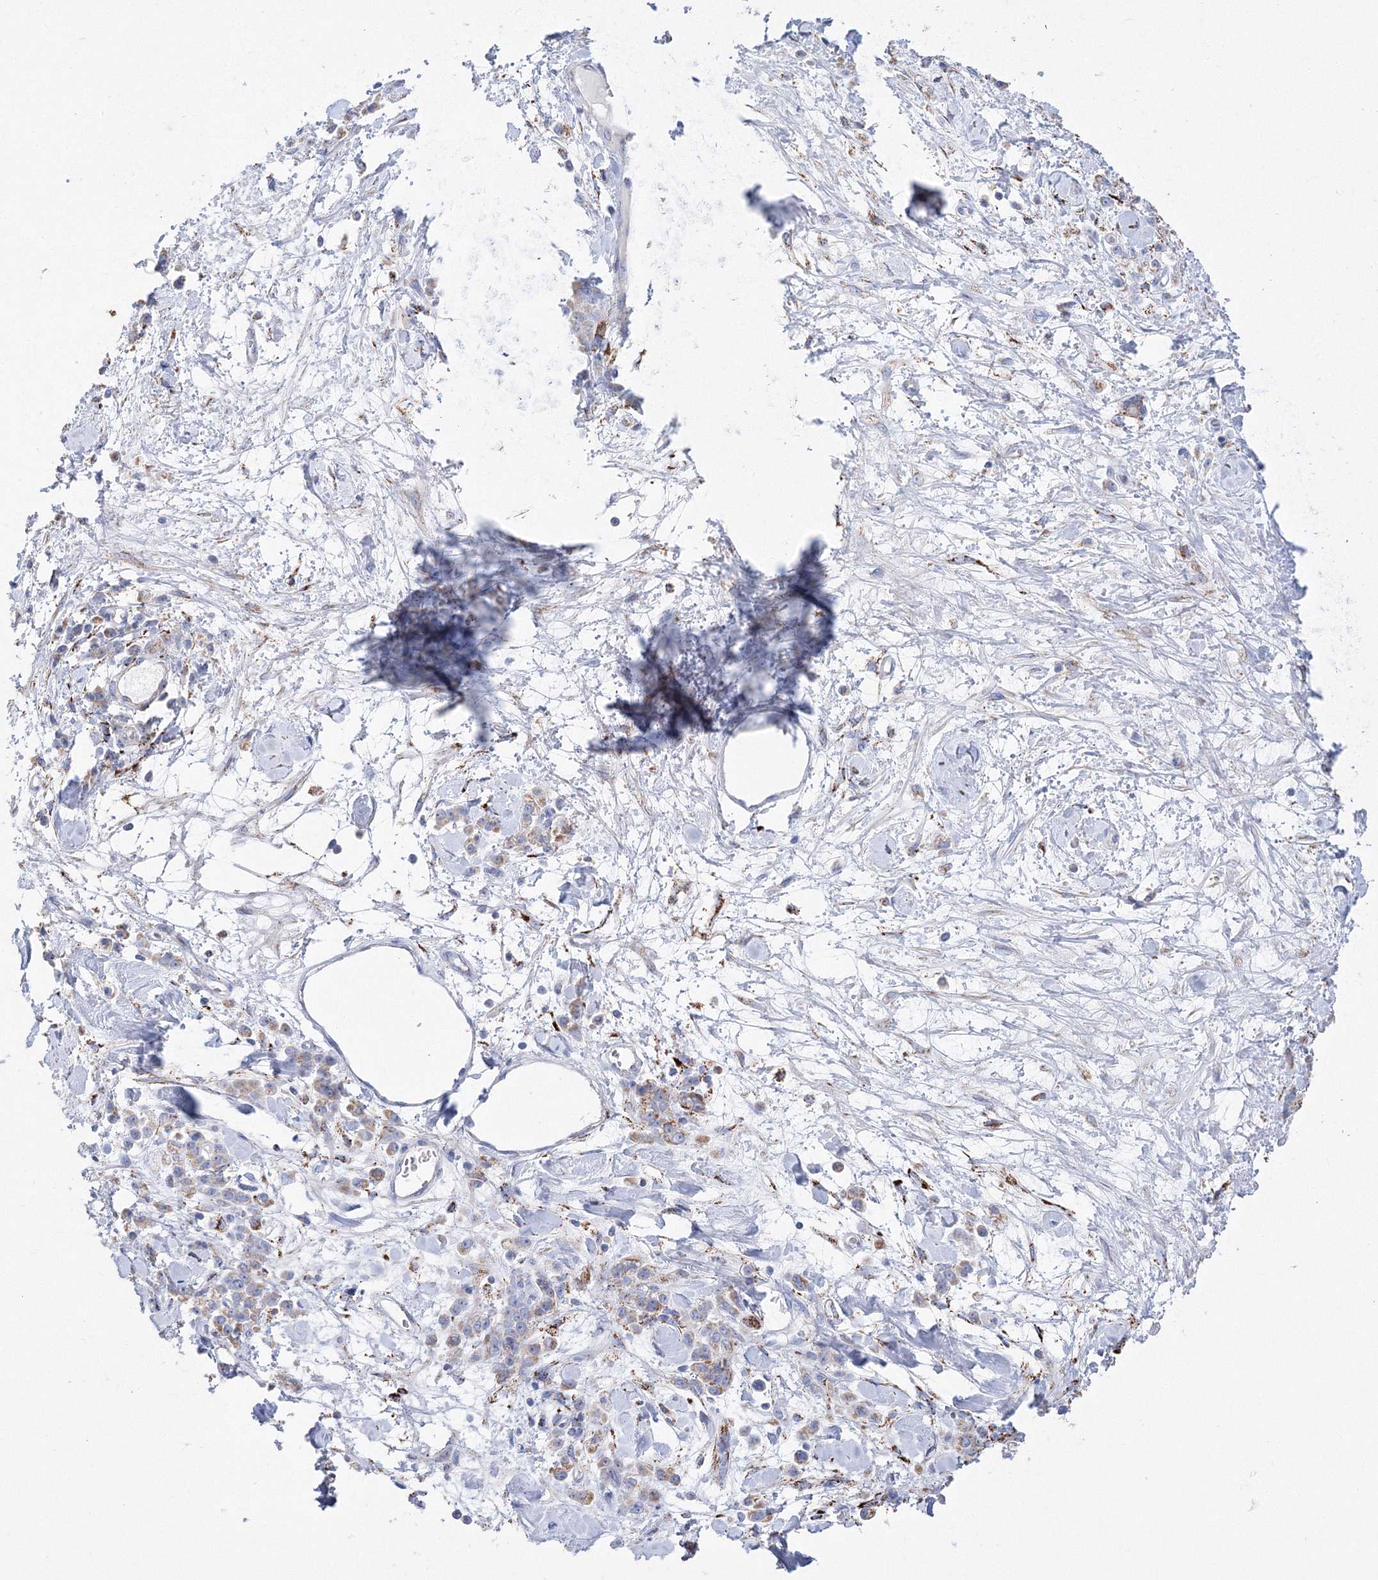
{"staining": {"intensity": "weak", "quantity": "25%-75%", "location": "cytoplasmic/membranous"}, "tissue": "stomach cancer", "cell_type": "Tumor cells", "image_type": "cancer", "snomed": [{"axis": "morphology", "description": "Normal tissue, NOS"}, {"axis": "morphology", "description": "Adenocarcinoma, NOS"}, {"axis": "topography", "description": "Stomach"}], "caption": "The histopathology image reveals a brown stain indicating the presence of a protein in the cytoplasmic/membranous of tumor cells in stomach cancer (adenocarcinoma).", "gene": "MERTK", "patient": {"sex": "male", "age": 82}}